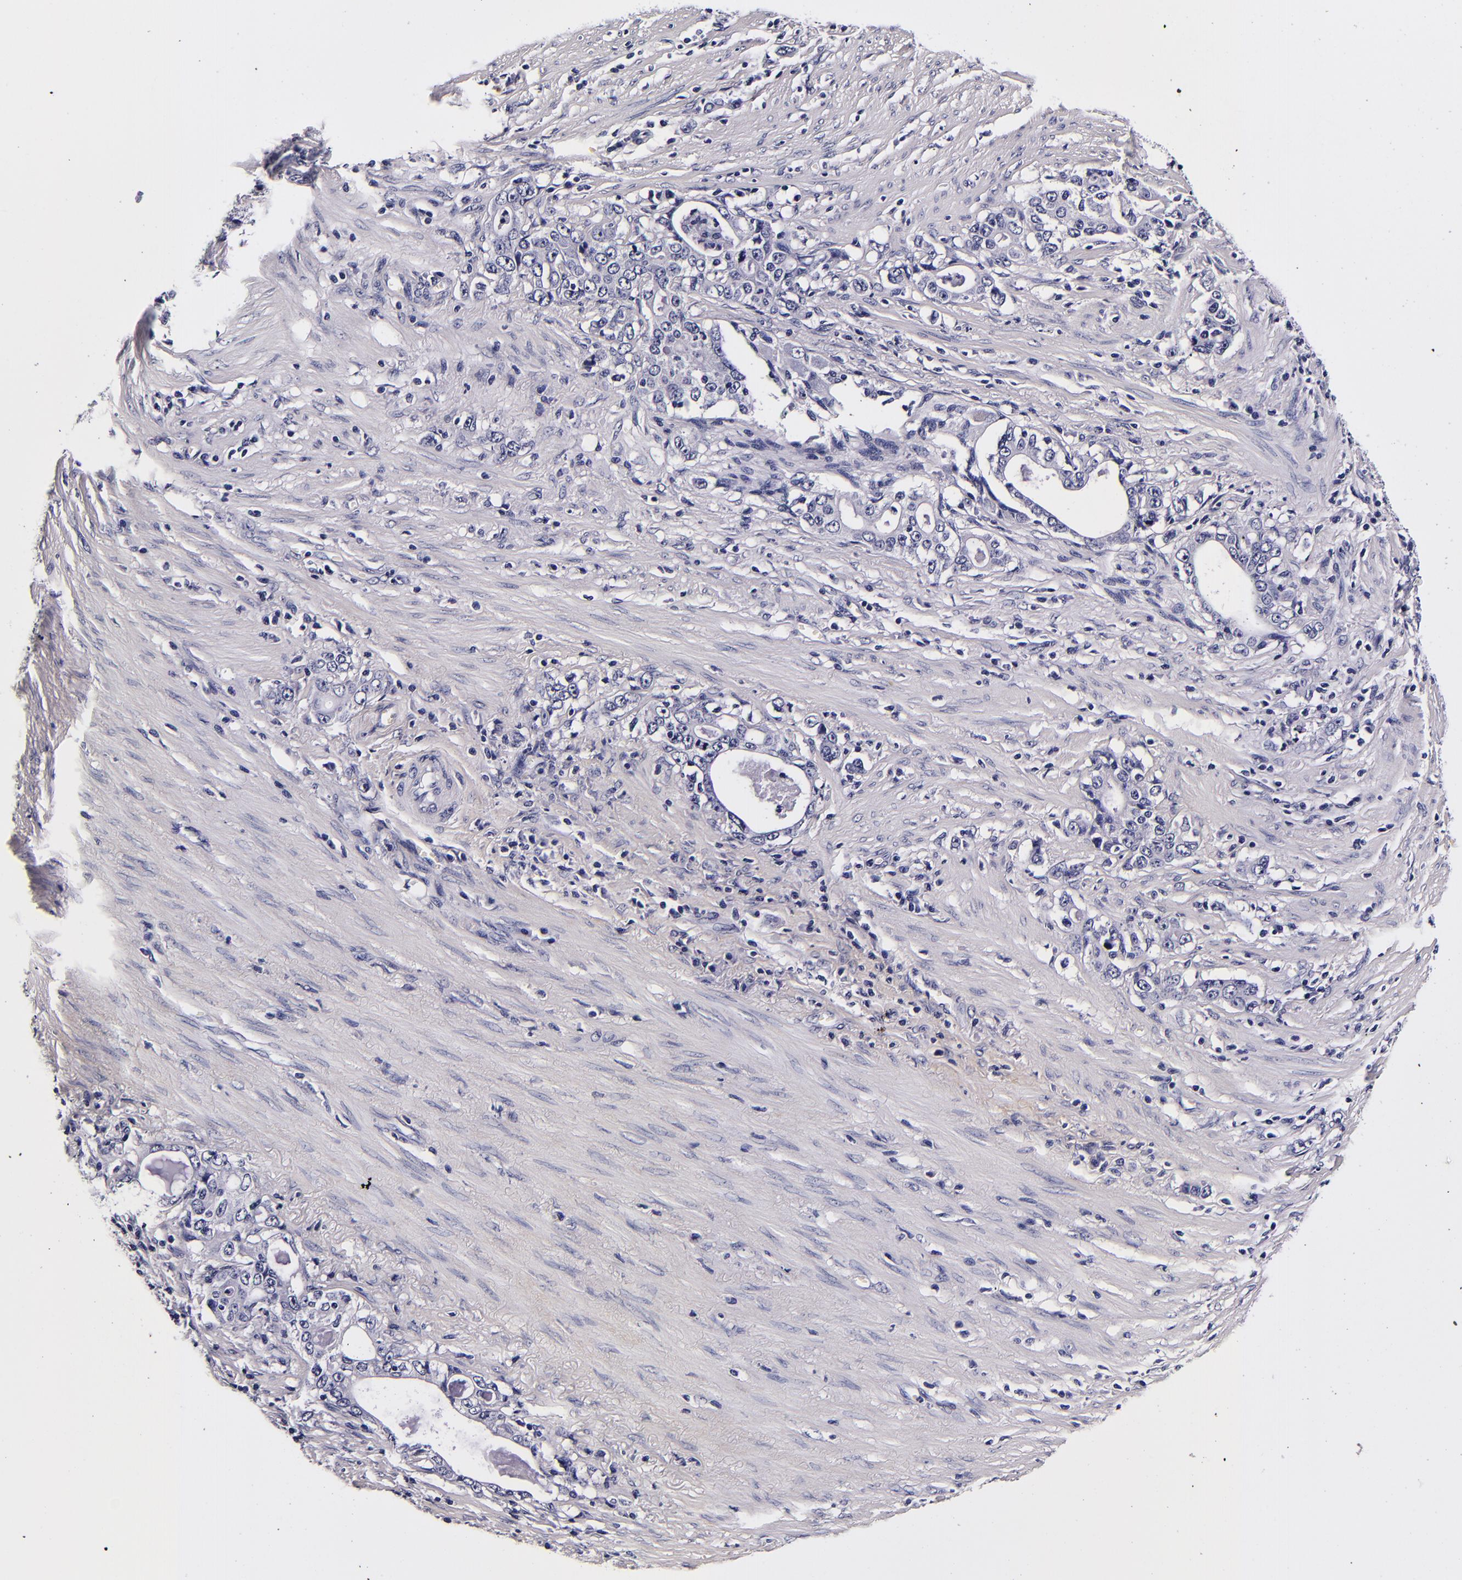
{"staining": {"intensity": "negative", "quantity": "none", "location": "none"}, "tissue": "stomach cancer", "cell_type": "Tumor cells", "image_type": "cancer", "snomed": [{"axis": "morphology", "description": "Adenocarcinoma, NOS"}, {"axis": "topography", "description": "Stomach, lower"}], "caption": "Immunohistochemistry (IHC) of human stomach cancer (adenocarcinoma) shows no expression in tumor cells.", "gene": "FBN1", "patient": {"sex": "female", "age": 72}}